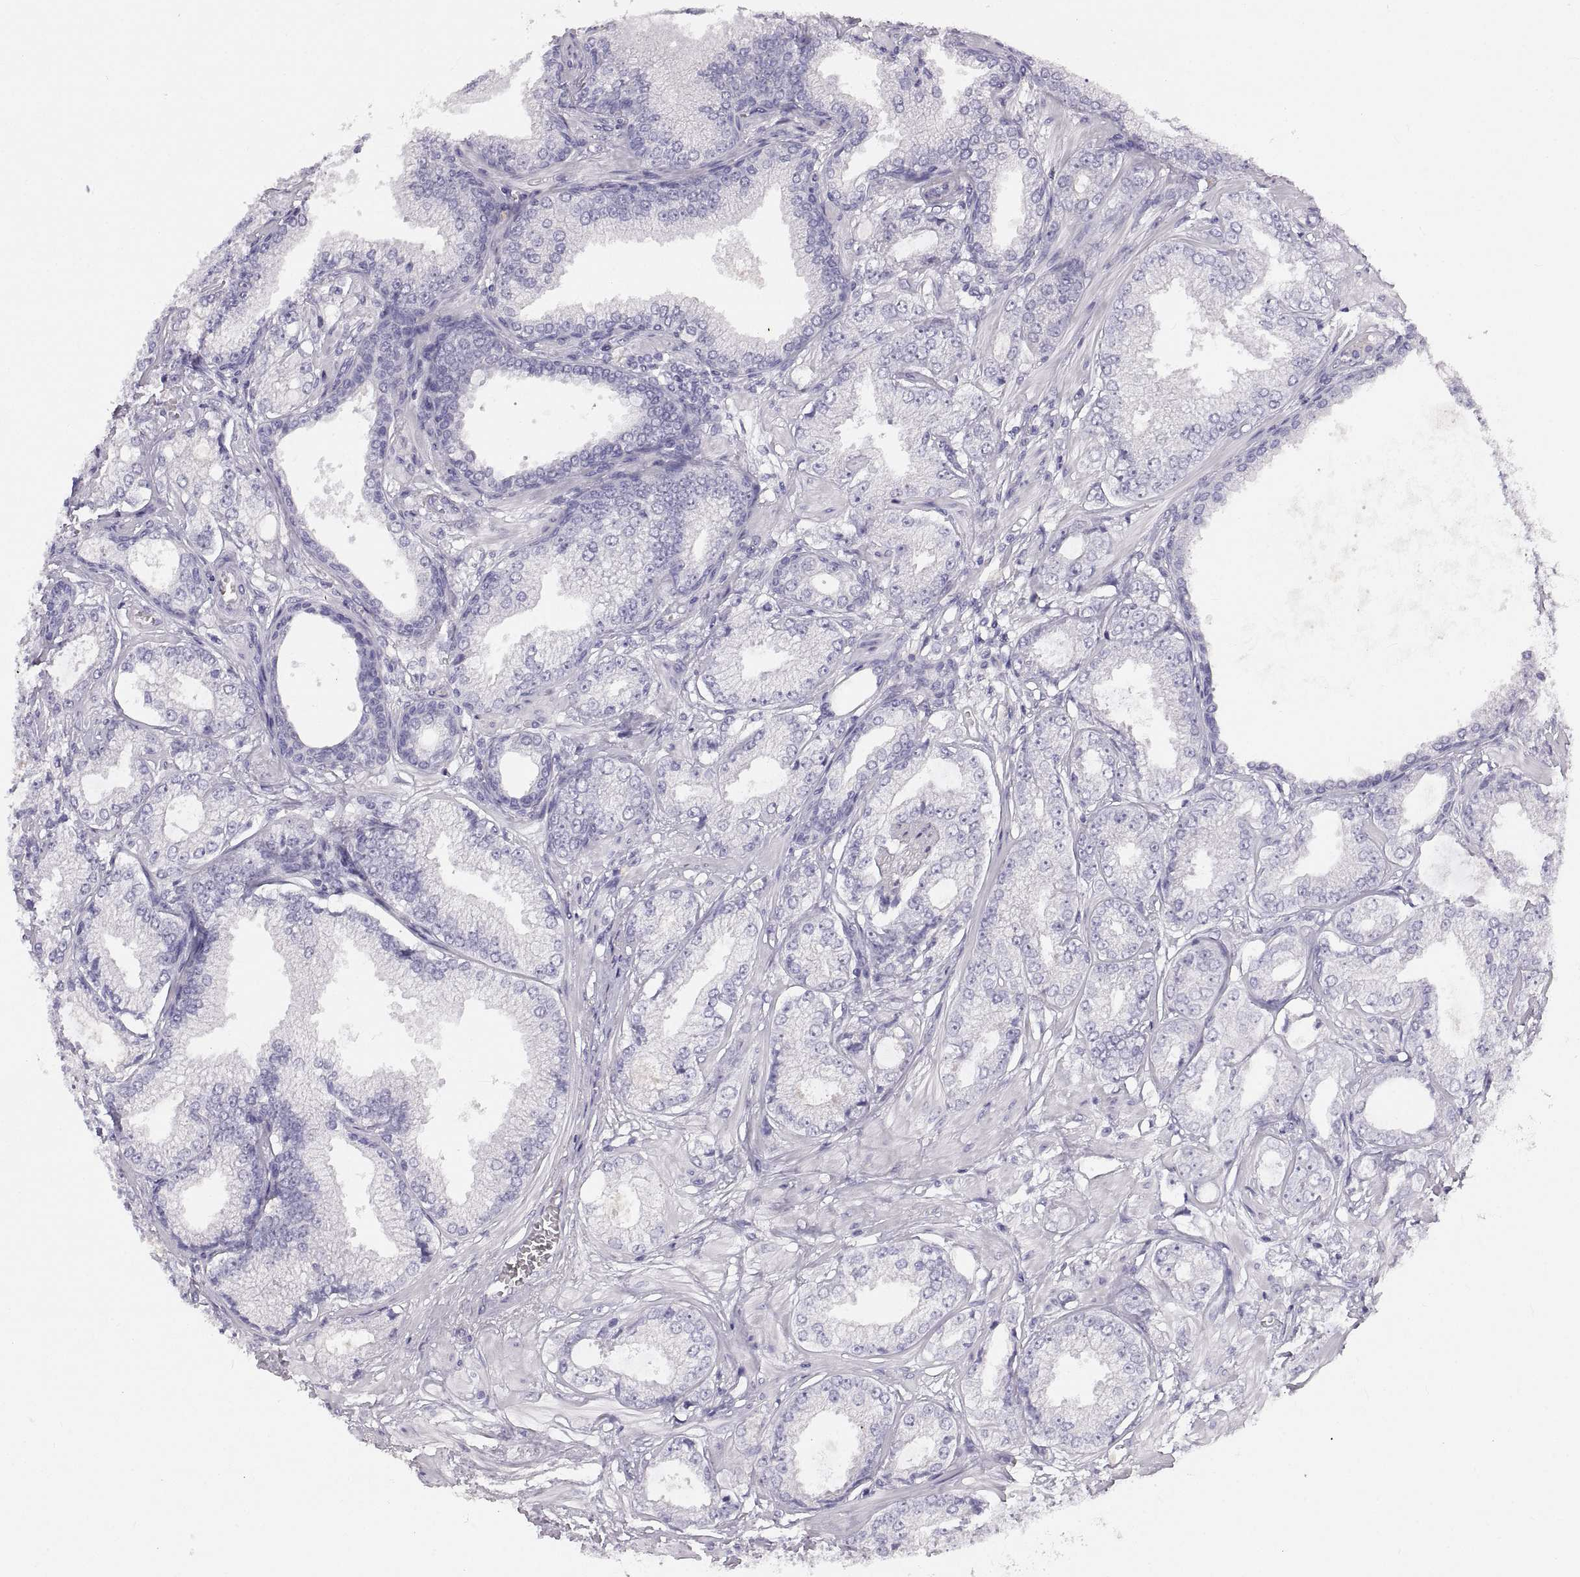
{"staining": {"intensity": "negative", "quantity": "none", "location": "none"}, "tissue": "prostate cancer", "cell_type": "Tumor cells", "image_type": "cancer", "snomed": [{"axis": "morphology", "description": "Adenocarcinoma, NOS"}, {"axis": "topography", "description": "Prostate"}], "caption": "This is an IHC photomicrograph of adenocarcinoma (prostate). There is no positivity in tumor cells.", "gene": "CRYBB3", "patient": {"sex": "male", "age": 64}}